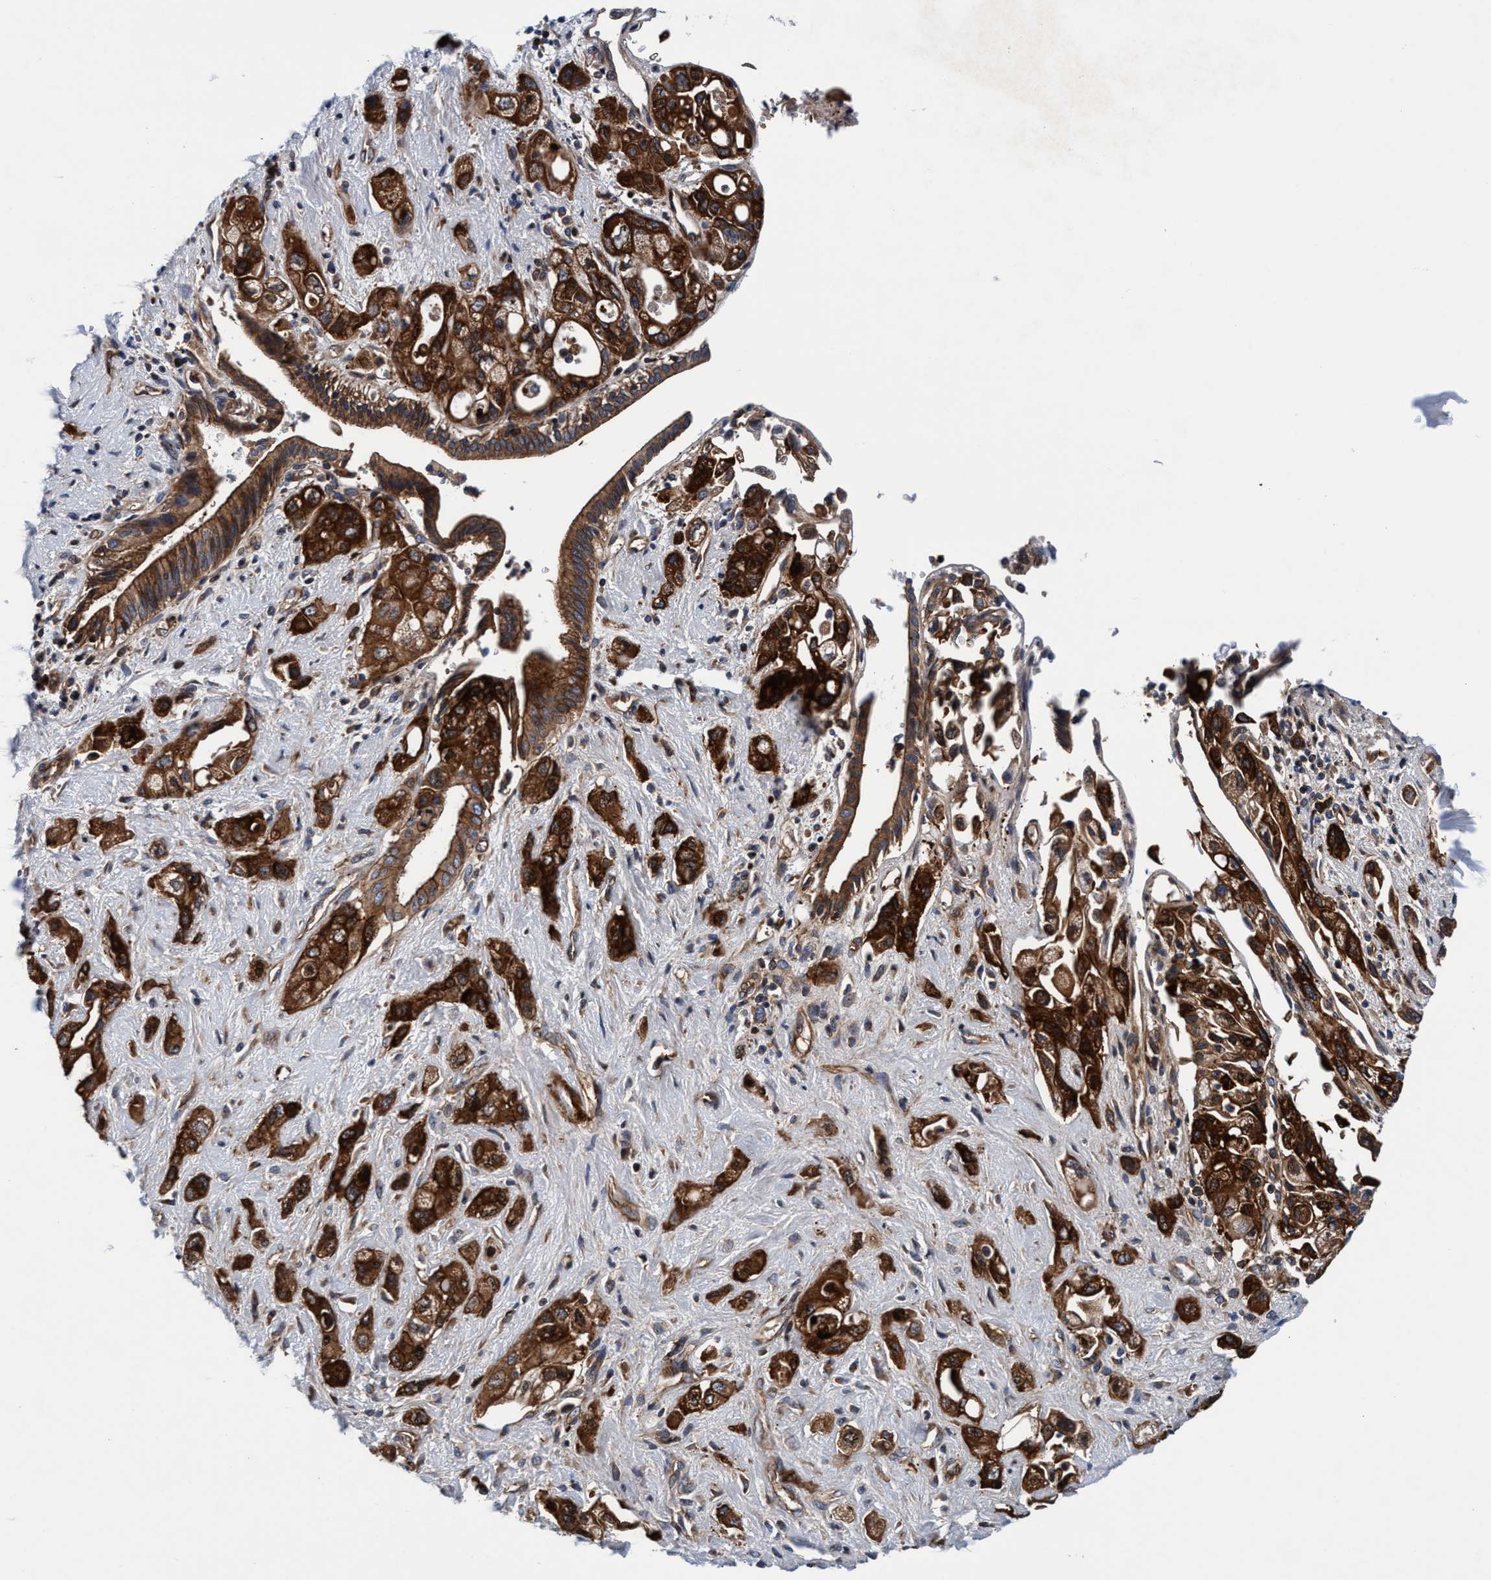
{"staining": {"intensity": "strong", "quantity": ">75%", "location": "cytoplasmic/membranous"}, "tissue": "pancreatic cancer", "cell_type": "Tumor cells", "image_type": "cancer", "snomed": [{"axis": "morphology", "description": "Adenocarcinoma, NOS"}, {"axis": "topography", "description": "Pancreas"}], "caption": "The micrograph exhibits immunohistochemical staining of pancreatic cancer. There is strong cytoplasmic/membranous expression is seen in about >75% of tumor cells.", "gene": "MCM3AP", "patient": {"sex": "female", "age": 66}}